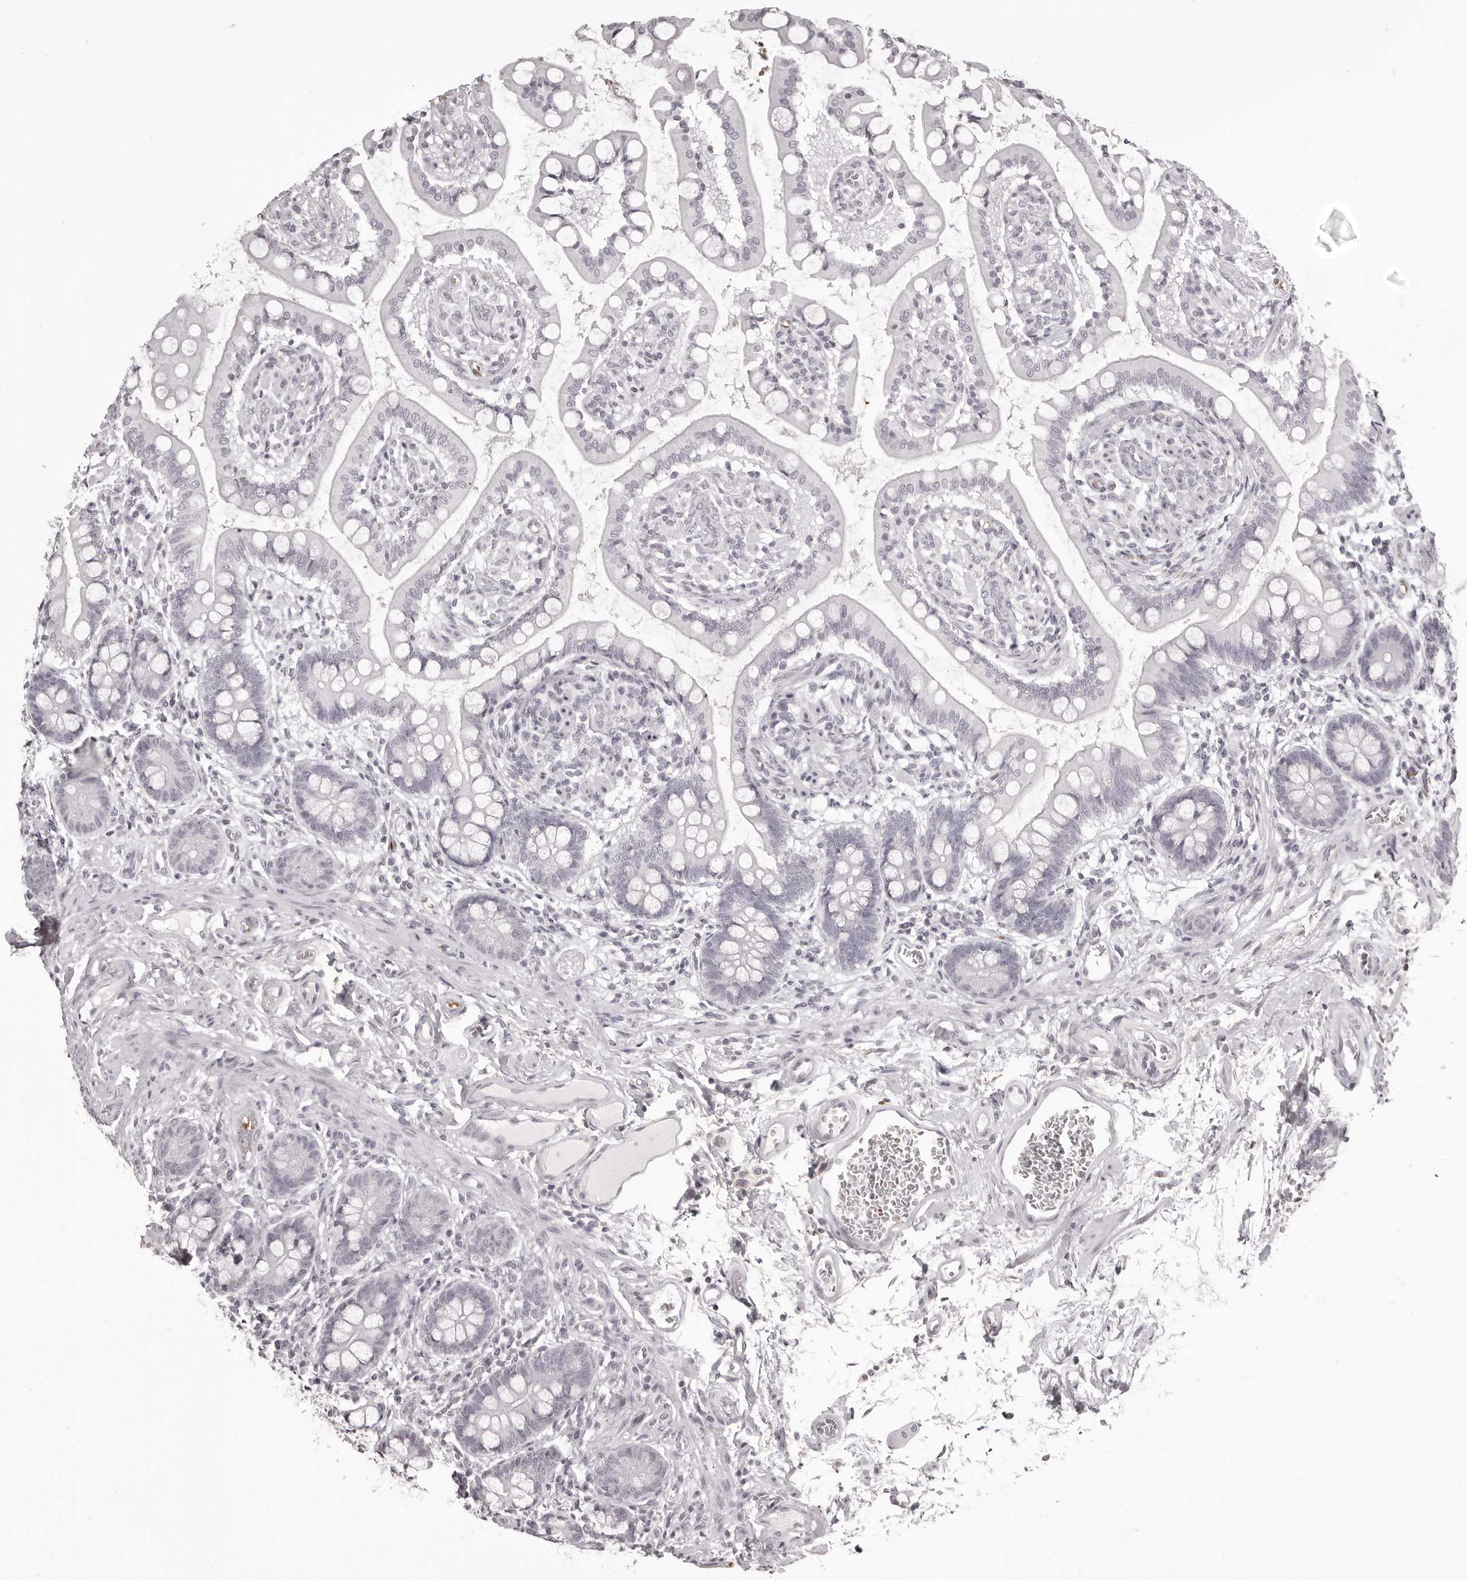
{"staining": {"intensity": "negative", "quantity": "none", "location": "none"}, "tissue": "small intestine", "cell_type": "Glandular cells", "image_type": "normal", "snomed": [{"axis": "morphology", "description": "Normal tissue, NOS"}, {"axis": "topography", "description": "Small intestine"}], "caption": "Immunohistochemical staining of normal human small intestine exhibits no significant staining in glandular cells. The staining is performed using DAB (3,3'-diaminobenzidine) brown chromogen with nuclei counter-stained in using hematoxylin.", "gene": "C8orf74", "patient": {"sex": "male", "age": 52}}